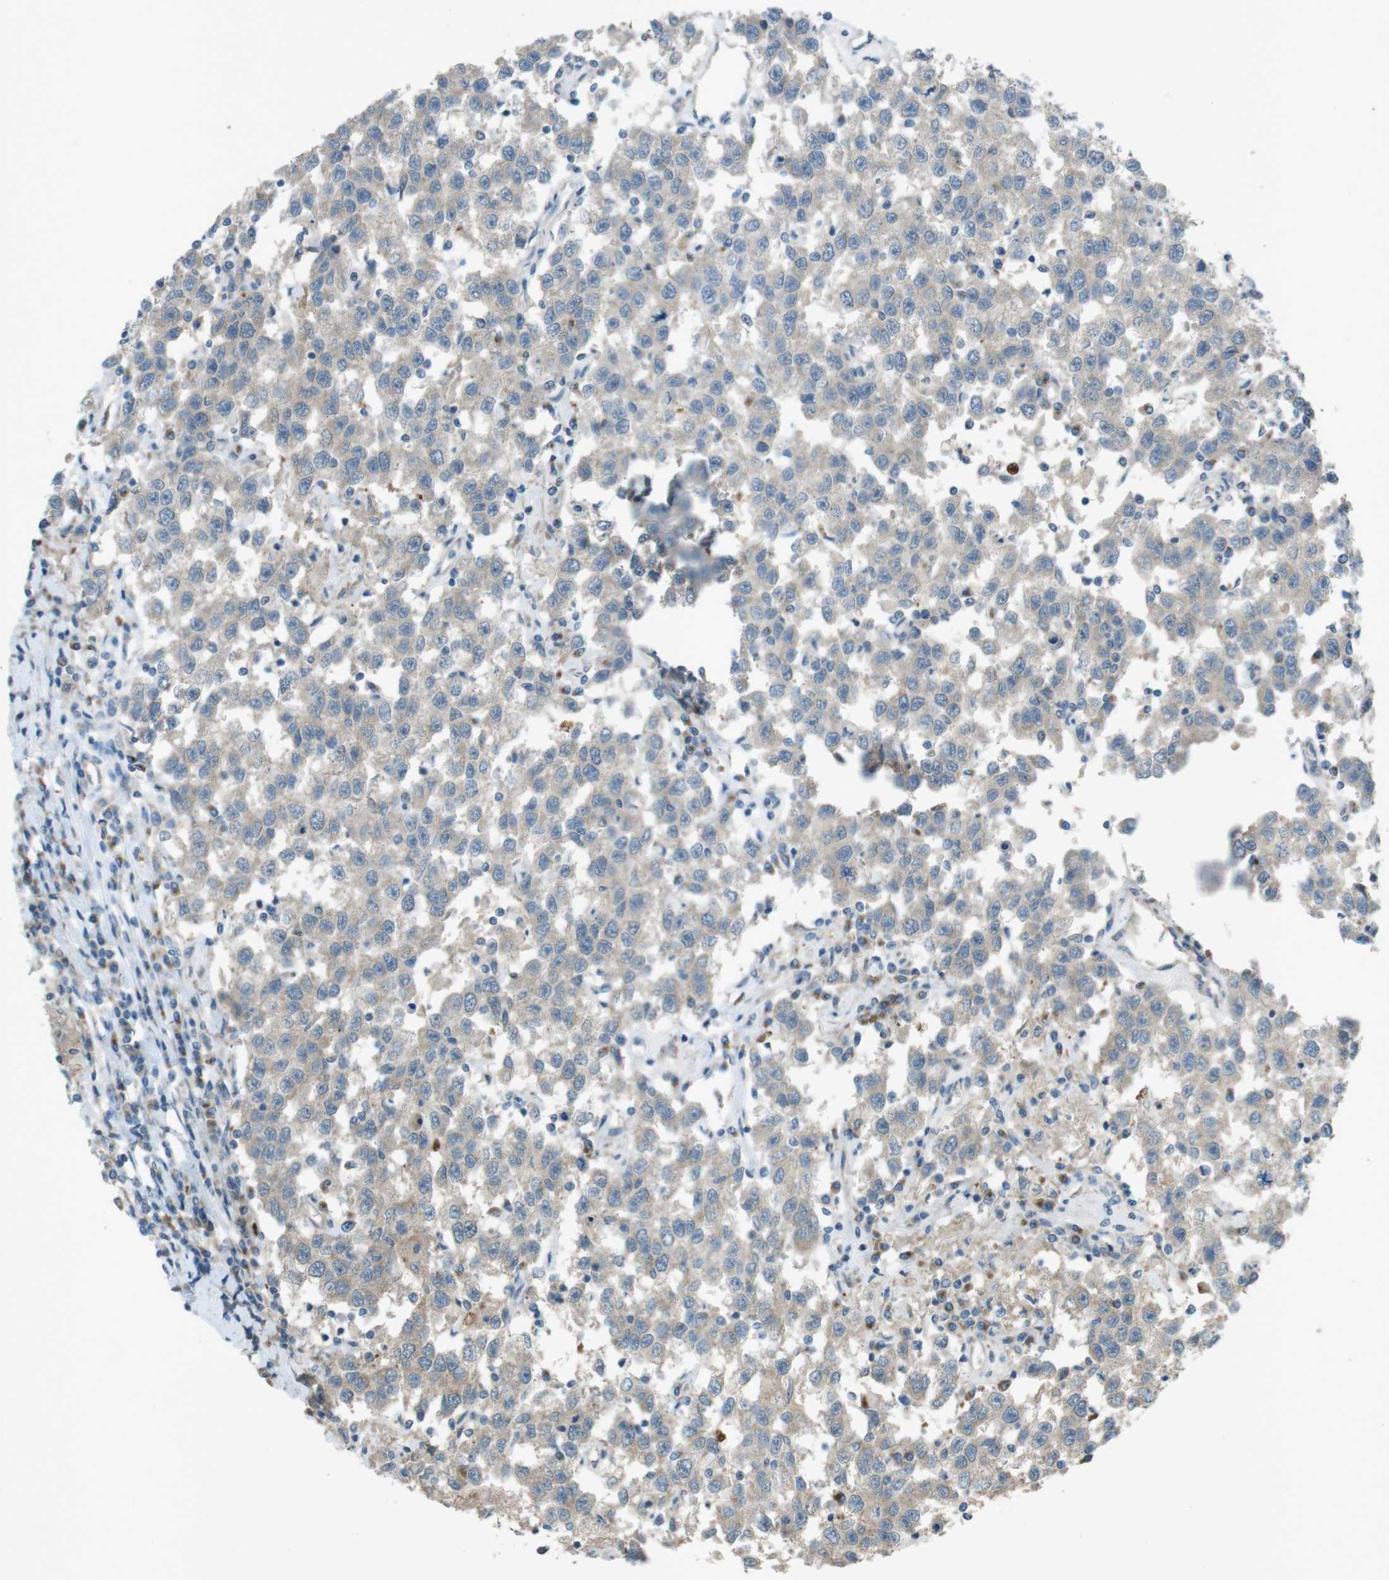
{"staining": {"intensity": "negative", "quantity": "none", "location": "none"}, "tissue": "testis cancer", "cell_type": "Tumor cells", "image_type": "cancer", "snomed": [{"axis": "morphology", "description": "Seminoma, NOS"}, {"axis": "topography", "description": "Testis"}], "caption": "Immunohistochemistry of testis cancer displays no positivity in tumor cells.", "gene": "TMEM41B", "patient": {"sex": "male", "age": 41}}